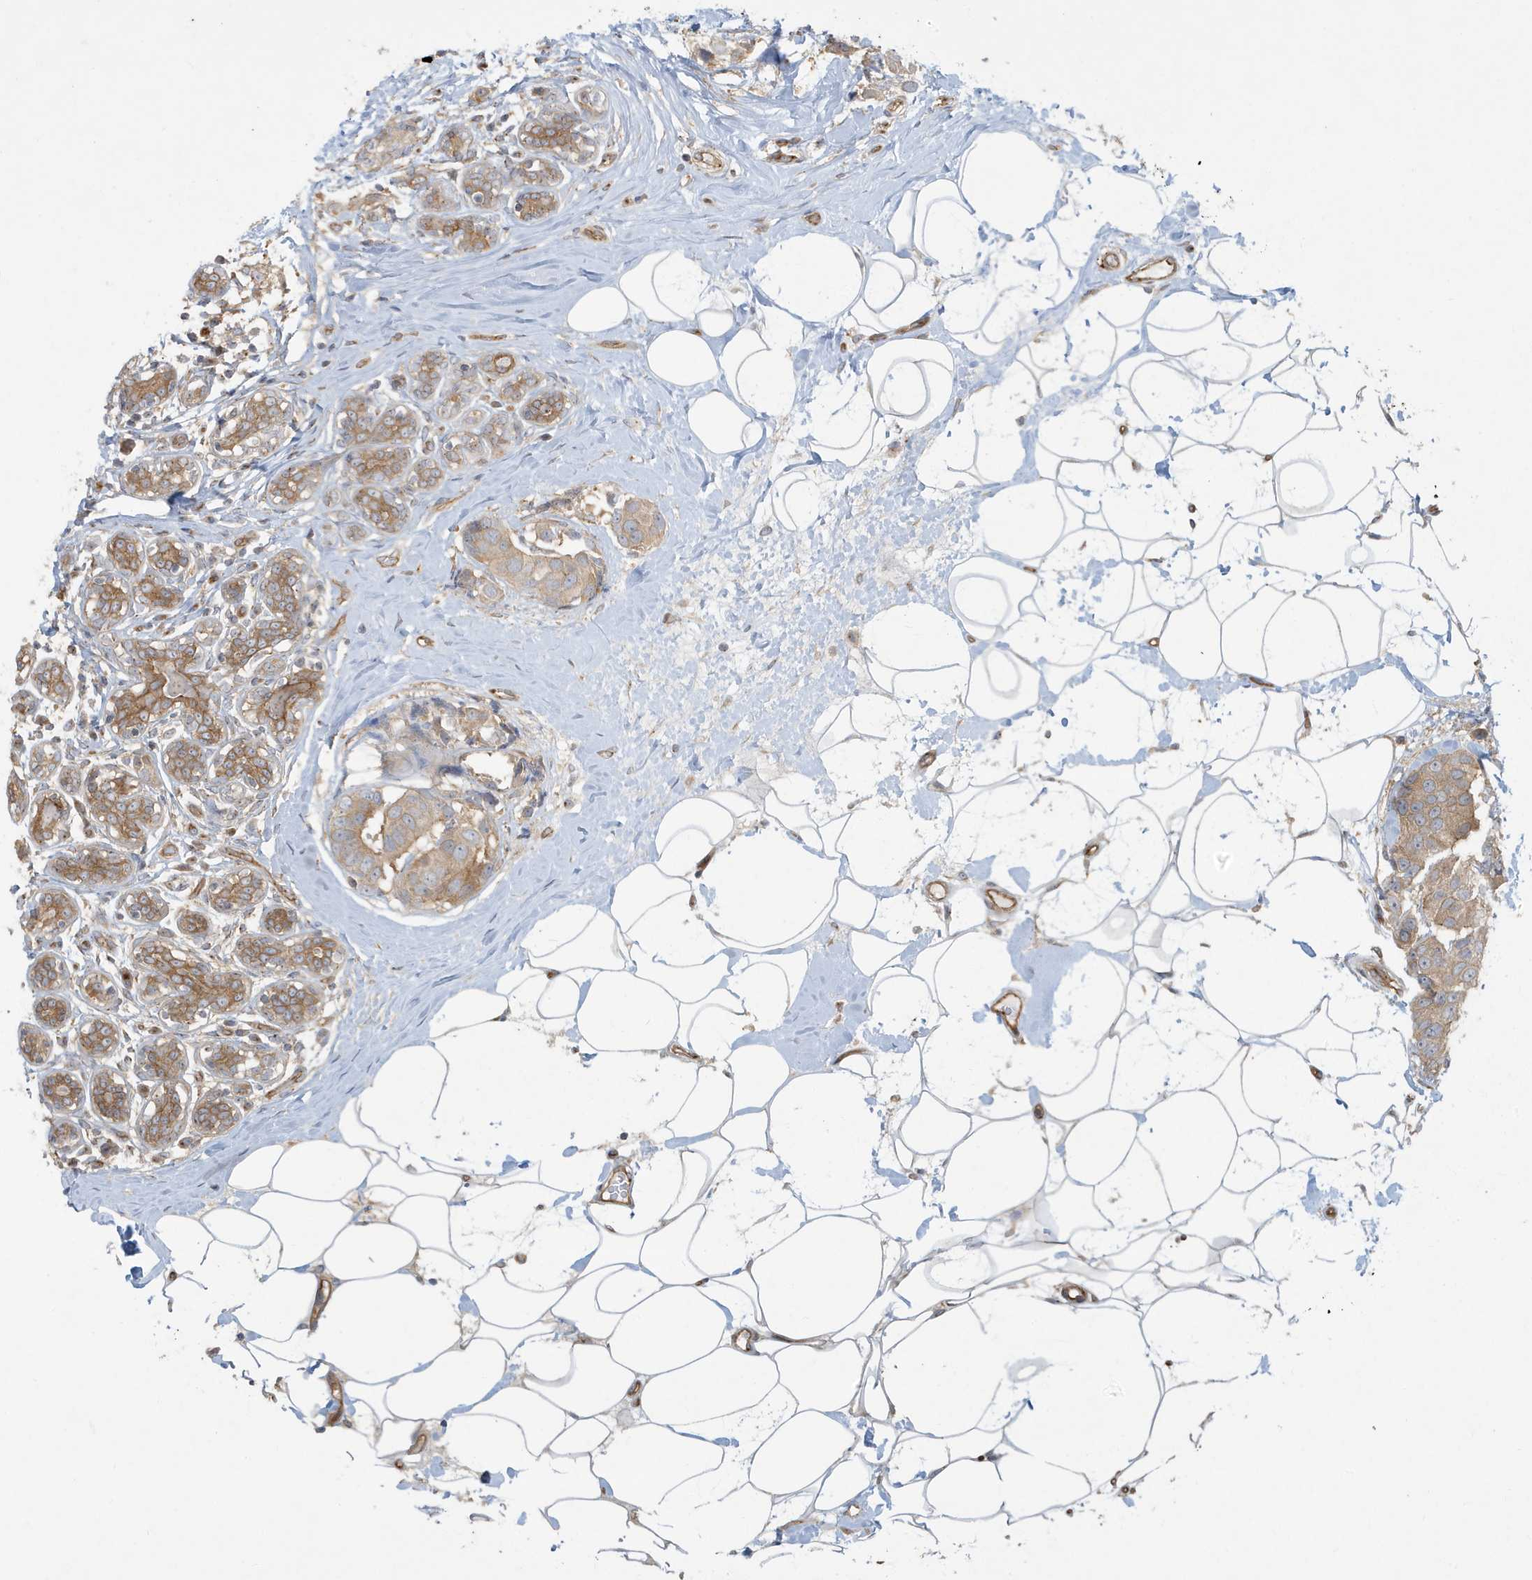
{"staining": {"intensity": "weak", "quantity": ">75%", "location": "cytoplasmic/membranous"}, "tissue": "breast cancer", "cell_type": "Tumor cells", "image_type": "cancer", "snomed": [{"axis": "morphology", "description": "Normal tissue, NOS"}, {"axis": "morphology", "description": "Duct carcinoma"}, {"axis": "topography", "description": "Breast"}], "caption": "Infiltrating ductal carcinoma (breast) stained with IHC displays weak cytoplasmic/membranous staining in approximately >75% of tumor cells.", "gene": "ATP23", "patient": {"sex": "female", "age": 39}}